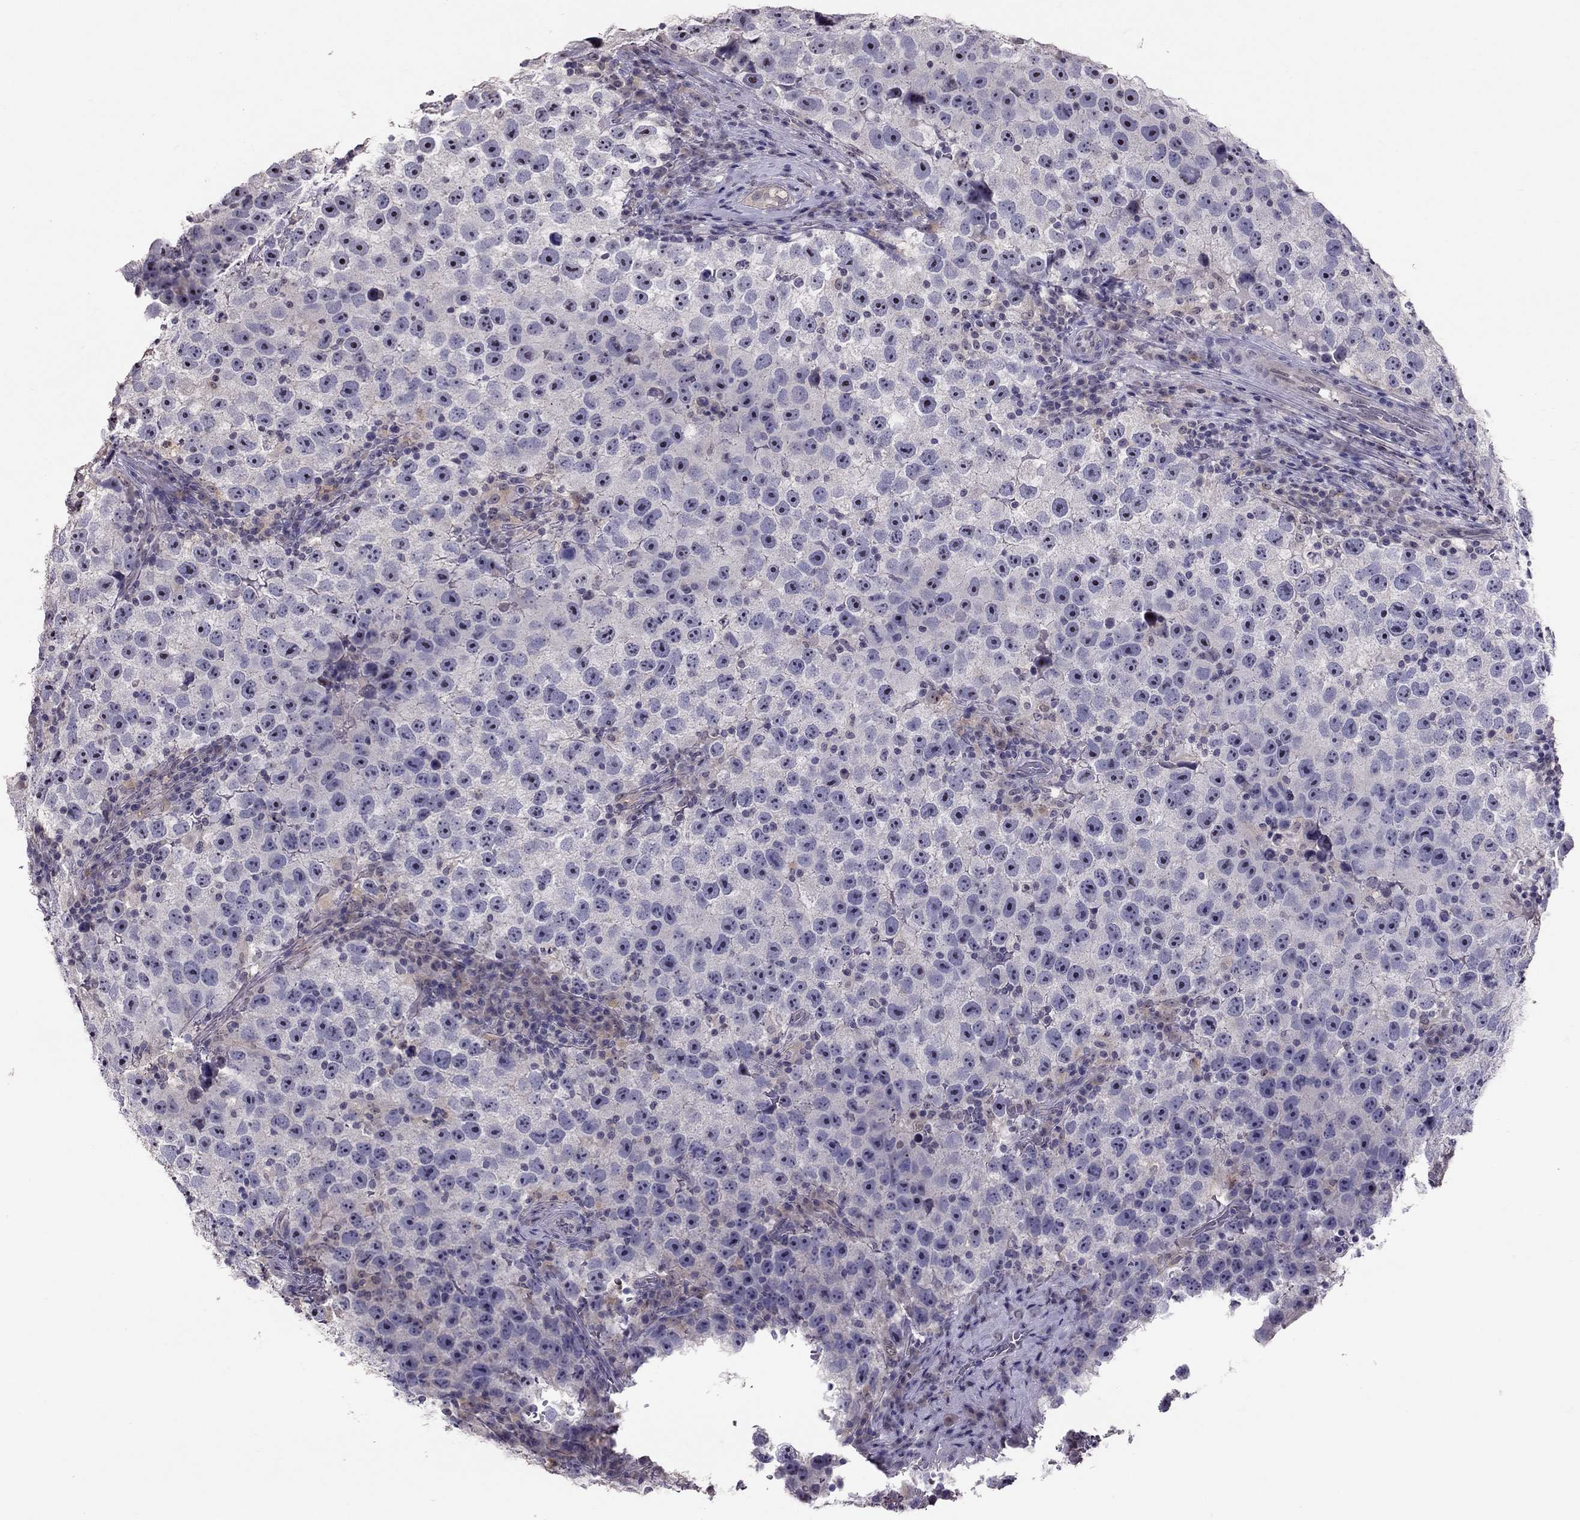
{"staining": {"intensity": "negative", "quantity": "none", "location": "none"}, "tissue": "testis cancer", "cell_type": "Tumor cells", "image_type": "cancer", "snomed": [{"axis": "morphology", "description": "Normal tissue, NOS"}, {"axis": "morphology", "description": "Seminoma, NOS"}, {"axis": "topography", "description": "Testis"}], "caption": "DAB (3,3'-diaminobenzidine) immunohistochemical staining of human testis cancer (seminoma) demonstrates no significant staining in tumor cells.", "gene": "LRRC46", "patient": {"sex": "male", "age": 31}}